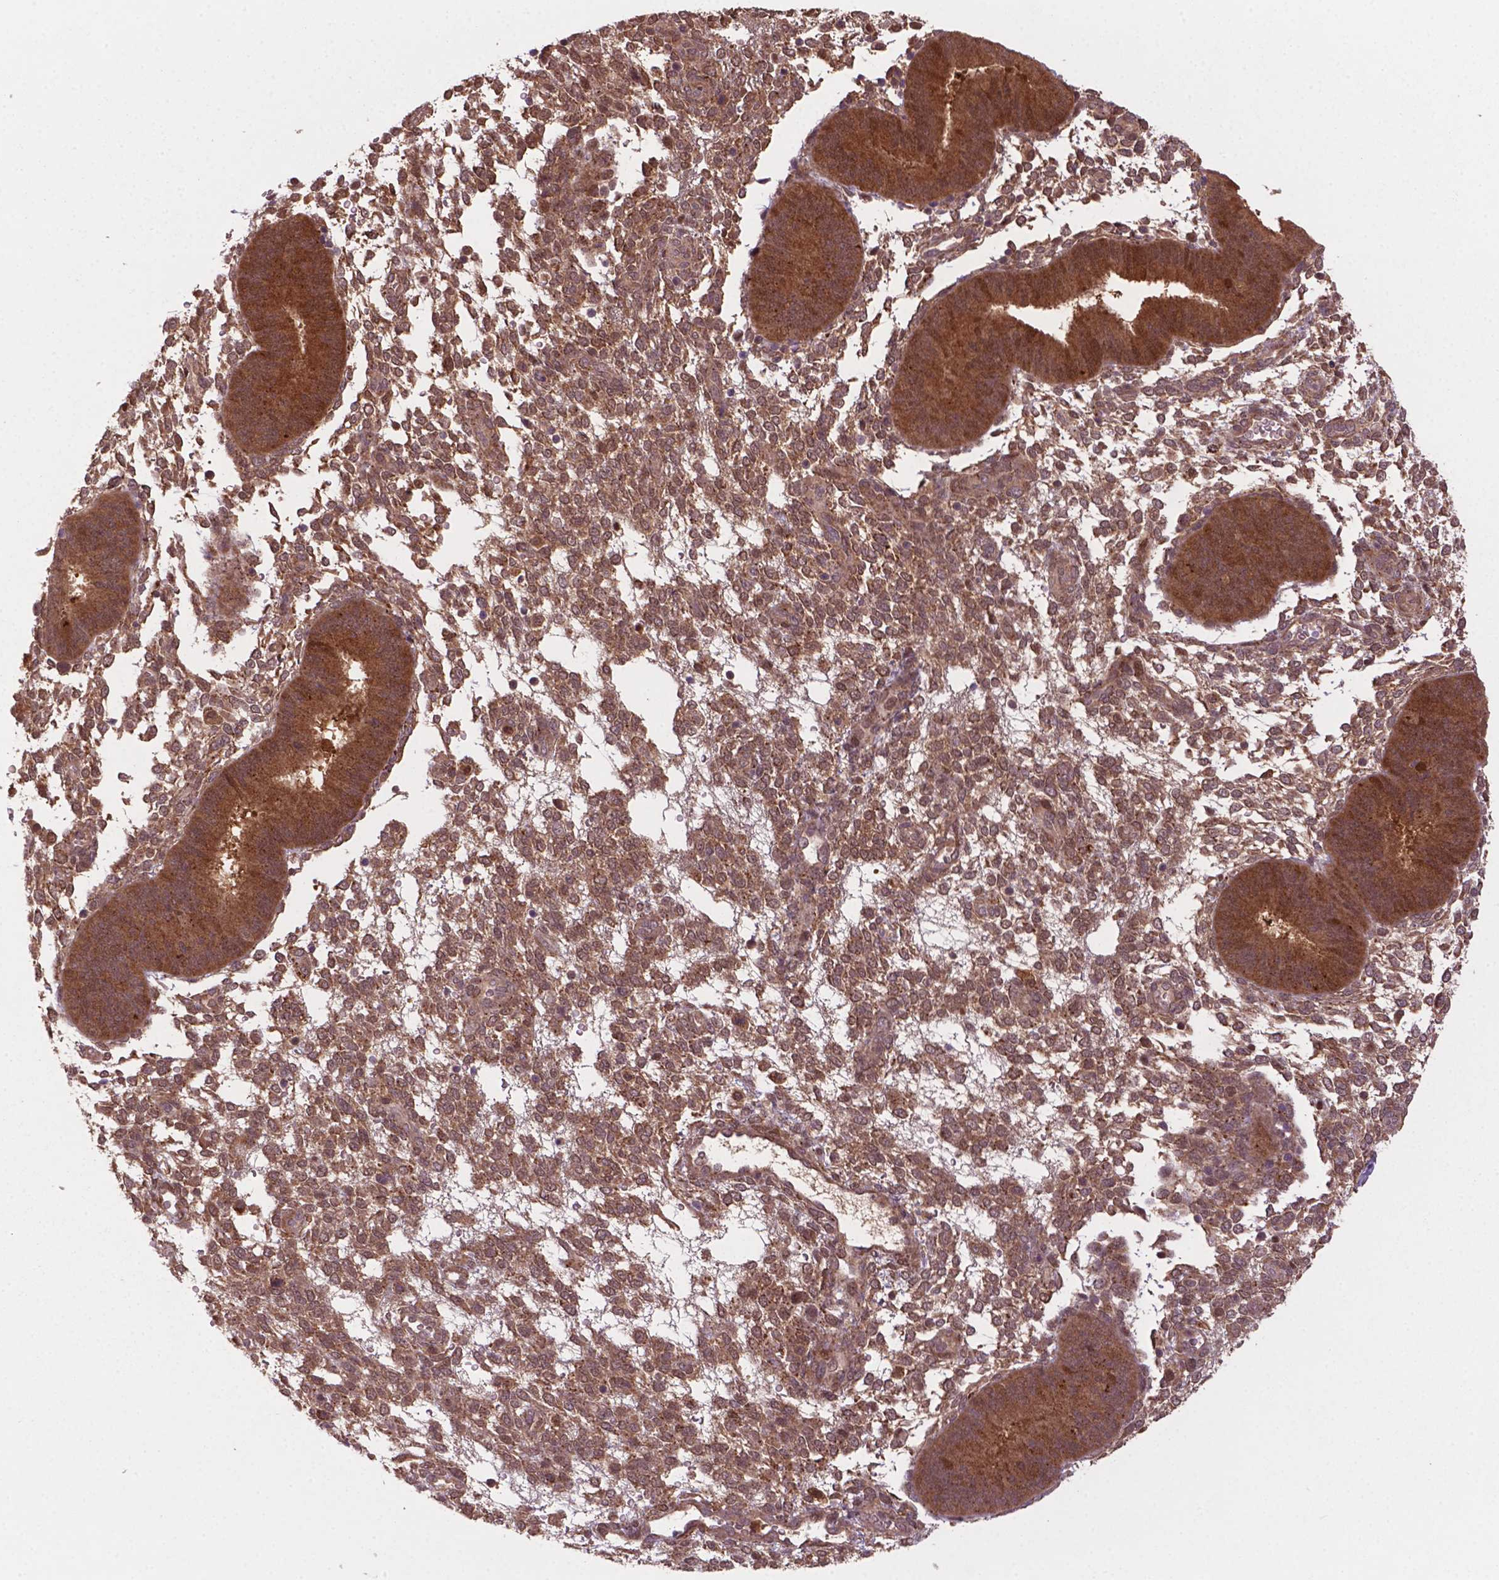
{"staining": {"intensity": "weak", "quantity": "25%-75%", "location": "cytoplasmic/membranous,nuclear"}, "tissue": "endometrium", "cell_type": "Cells in endometrial stroma", "image_type": "normal", "snomed": [{"axis": "morphology", "description": "Normal tissue, NOS"}, {"axis": "topography", "description": "Endometrium"}], "caption": "Human endometrium stained with a brown dye reveals weak cytoplasmic/membranous,nuclear positive staining in about 25%-75% of cells in endometrial stroma.", "gene": "PLIN3", "patient": {"sex": "female", "age": 39}}